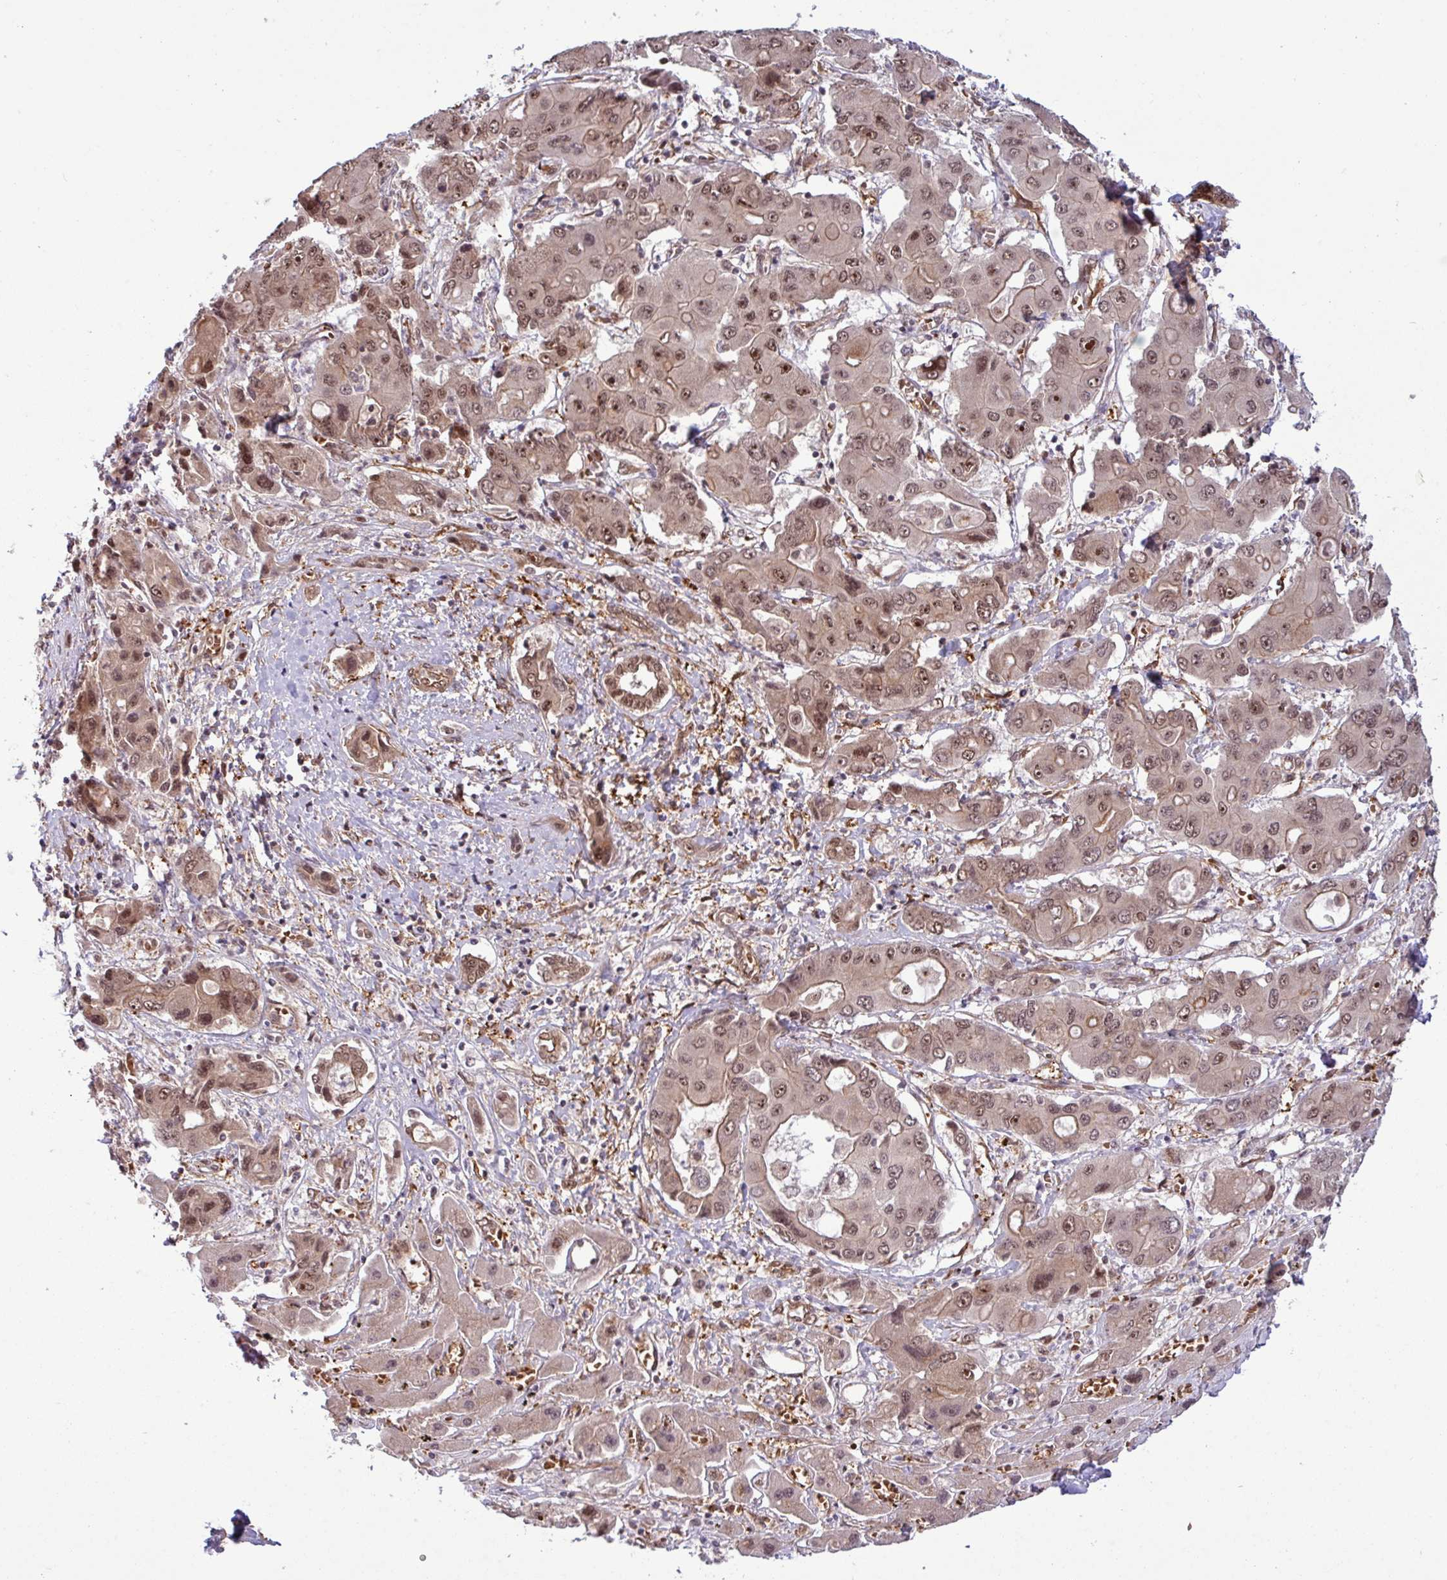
{"staining": {"intensity": "moderate", "quantity": "25%-75%", "location": "nuclear"}, "tissue": "liver cancer", "cell_type": "Tumor cells", "image_type": "cancer", "snomed": [{"axis": "morphology", "description": "Cholangiocarcinoma"}, {"axis": "topography", "description": "Liver"}], "caption": "Immunohistochemical staining of human cholangiocarcinoma (liver) displays medium levels of moderate nuclear expression in about 25%-75% of tumor cells.", "gene": "C7orf50", "patient": {"sex": "male", "age": 67}}